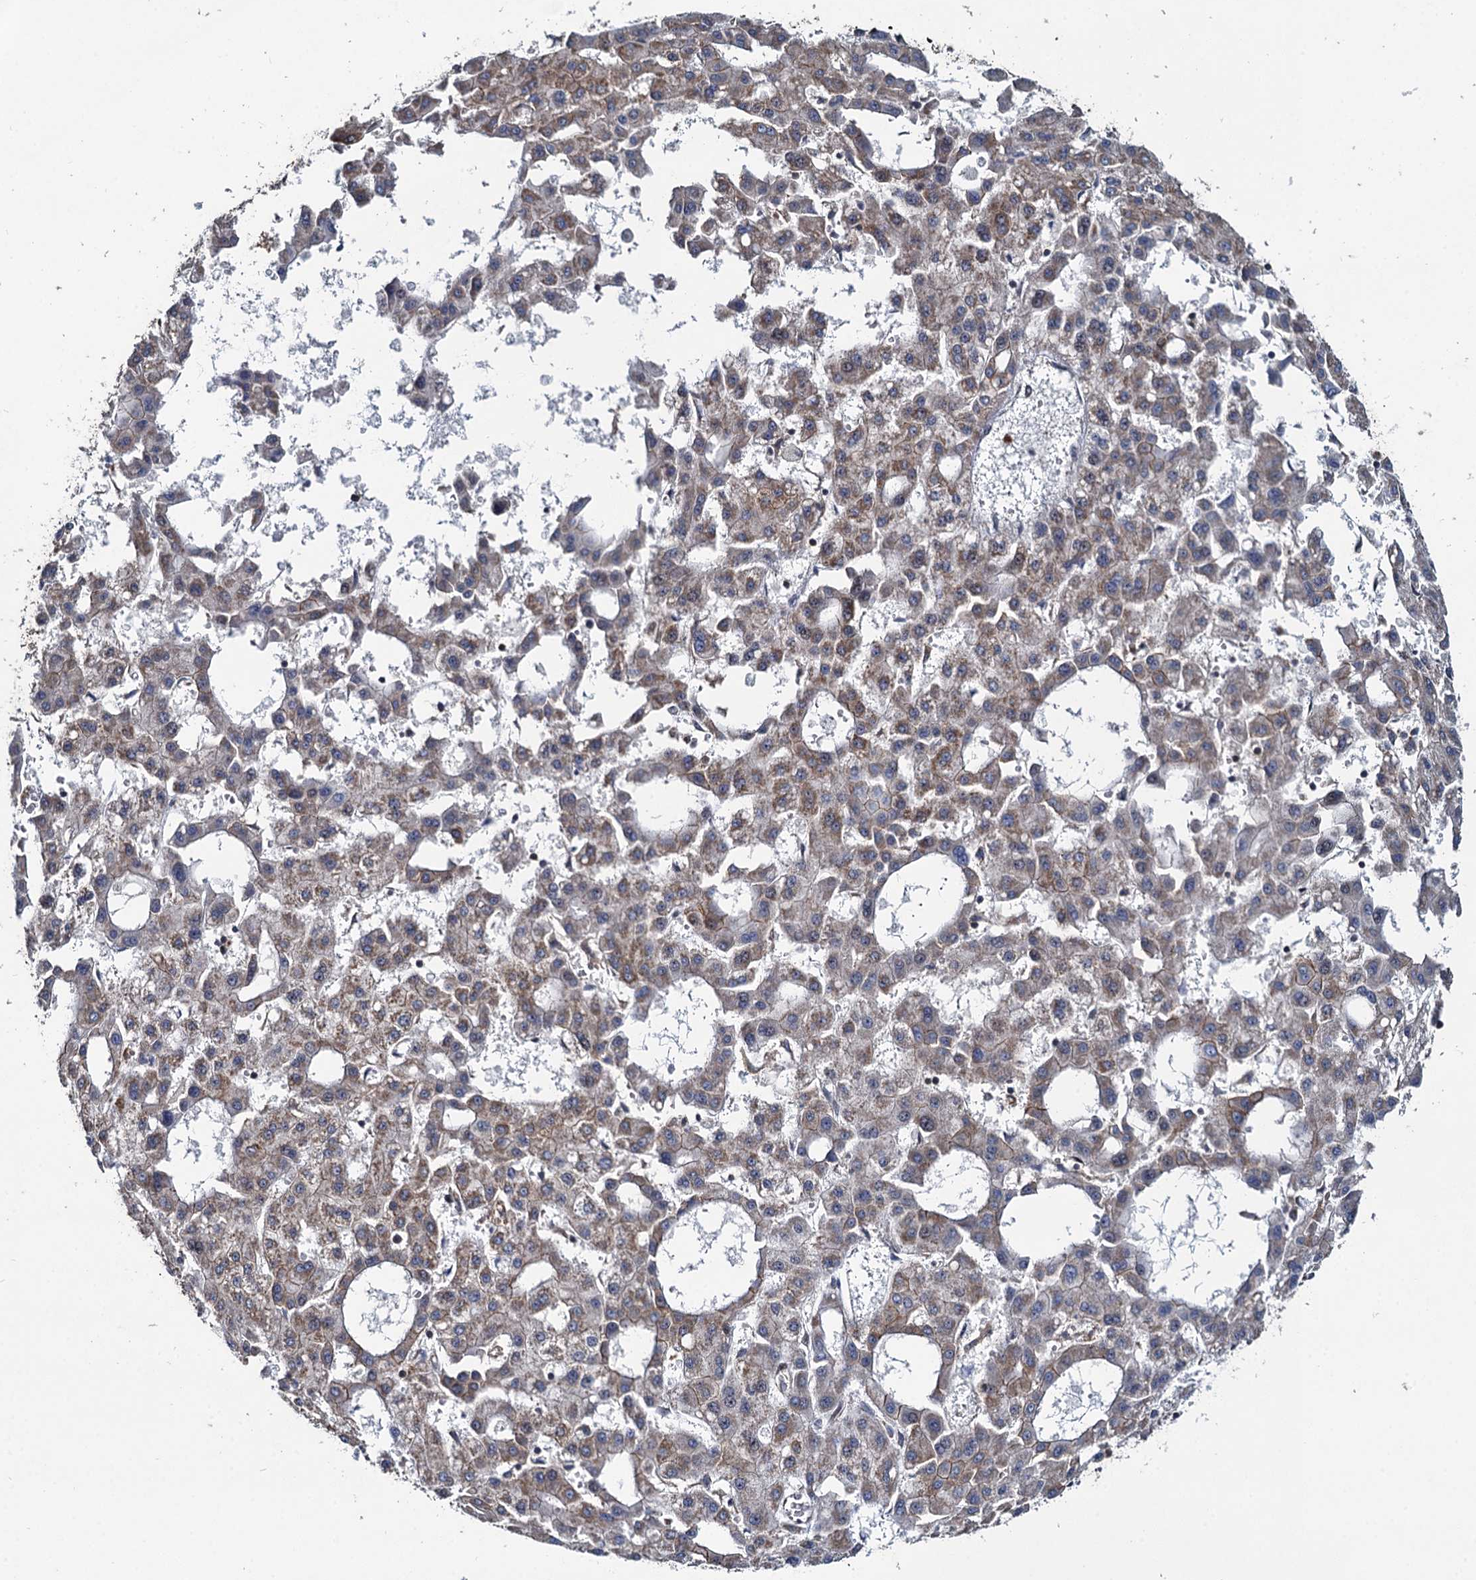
{"staining": {"intensity": "weak", "quantity": "<25%", "location": "cytoplasmic/membranous"}, "tissue": "liver cancer", "cell_type": "Tumor cells", "image_type": "cancer", "snomed": [{"axis": "morphology", "description": "Carcinoma, Hepatocellular, NOS"}, {"axis": "topography", "description": "Liver"}], "caption": "Photomicrograph shows no protein expression in tumor cells of liver hepatocellular carcinoma tissue.", "gene": "SVIP", "patient": {"sex": "male", "age": 47}}